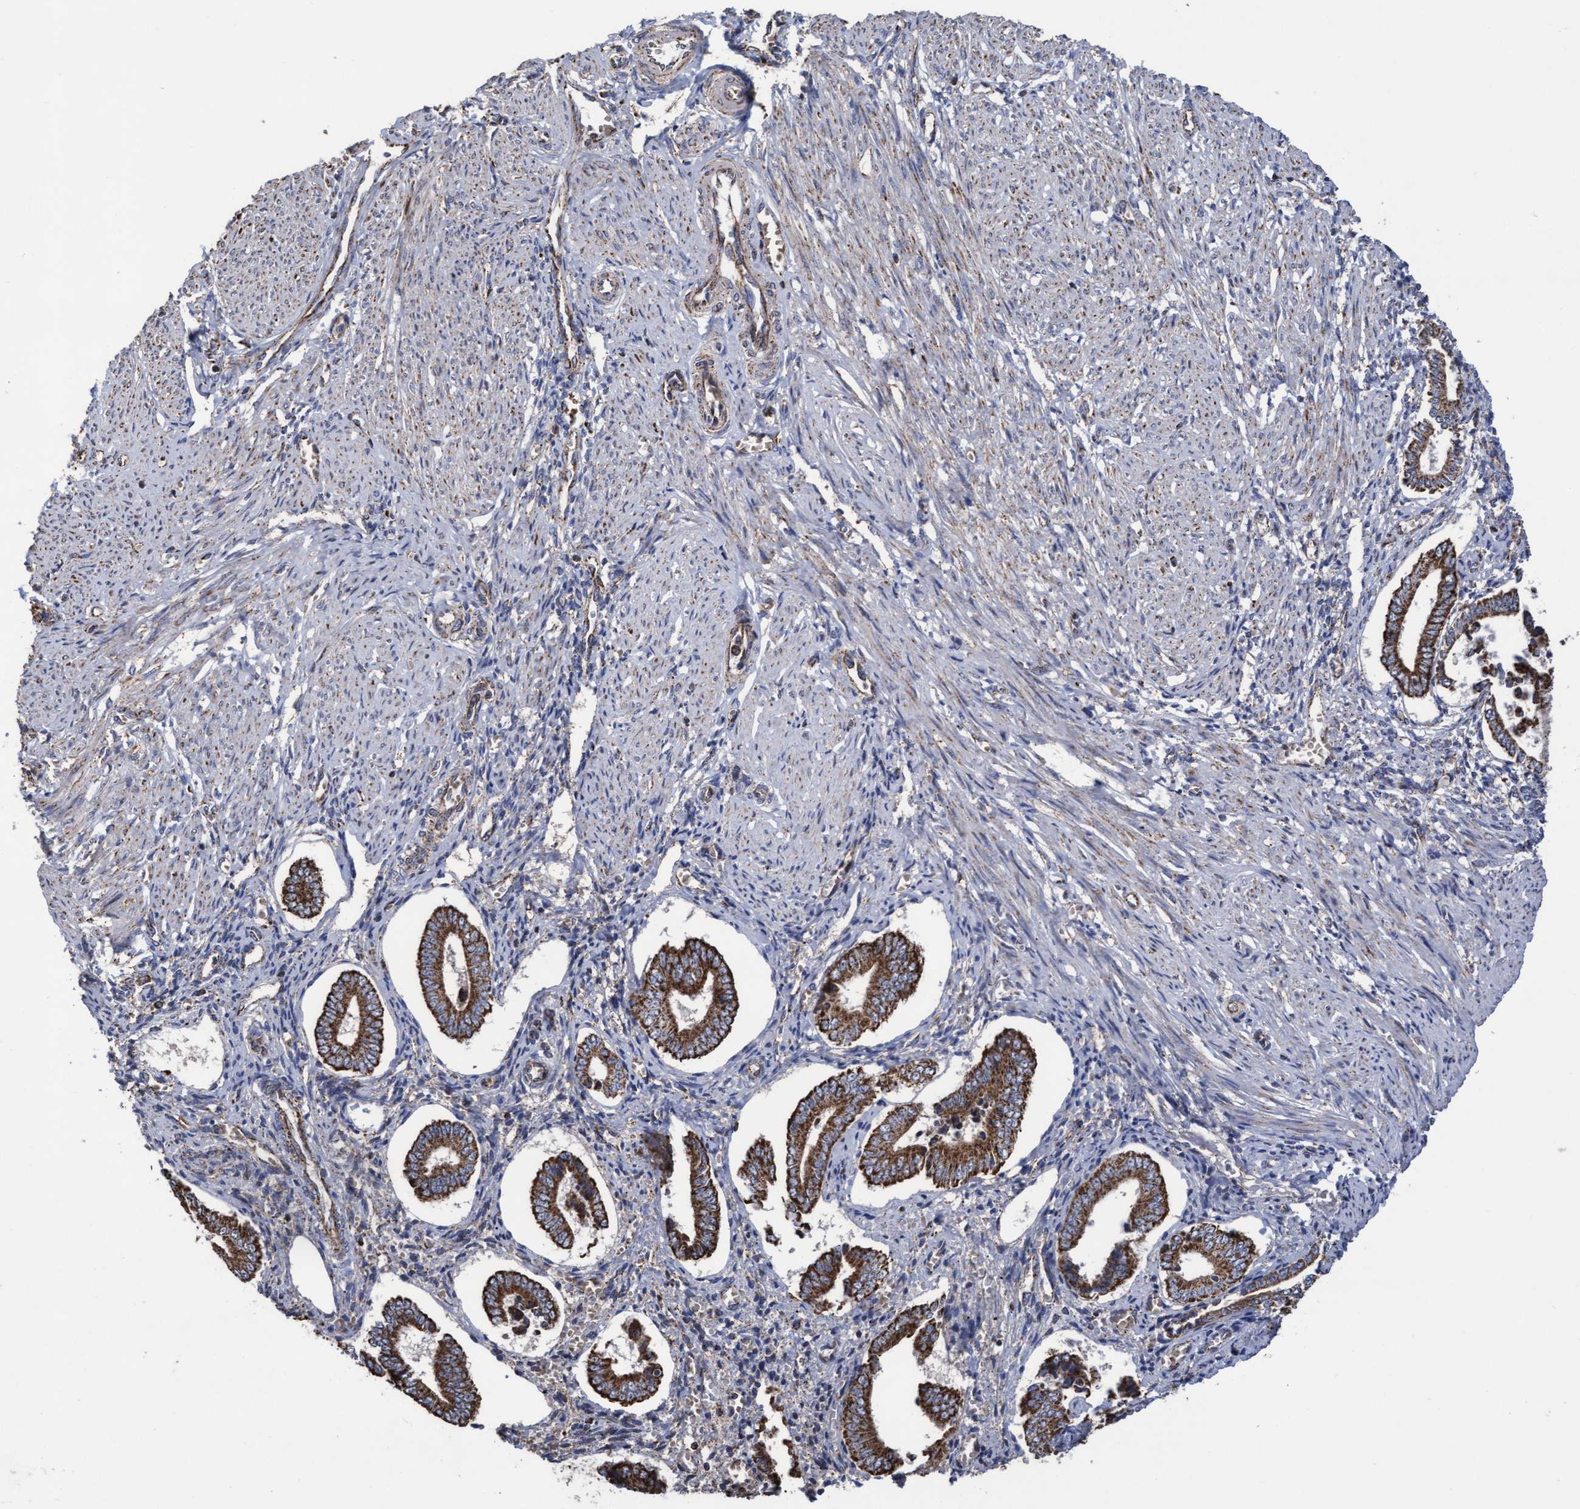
{"staining": {"intensity": "weak", "quantity": "<25%", "location": "cytoplasmic/membranous"}, "tissue": "endometrium", "cell_type": "Cells in endometrial stroma", "image_type": "normal", "snomed": [{"axis": "morphology", "description": "Normal tissue, NOS"}, {"axis": "topography", "description": "Endometrium"}], "caption": "IHC of unremarkable human endometrium exhibits no positivity in cells in endometrial stroma.", "gene": "COBL", "patient": {"sex": "female", "age": 42}}